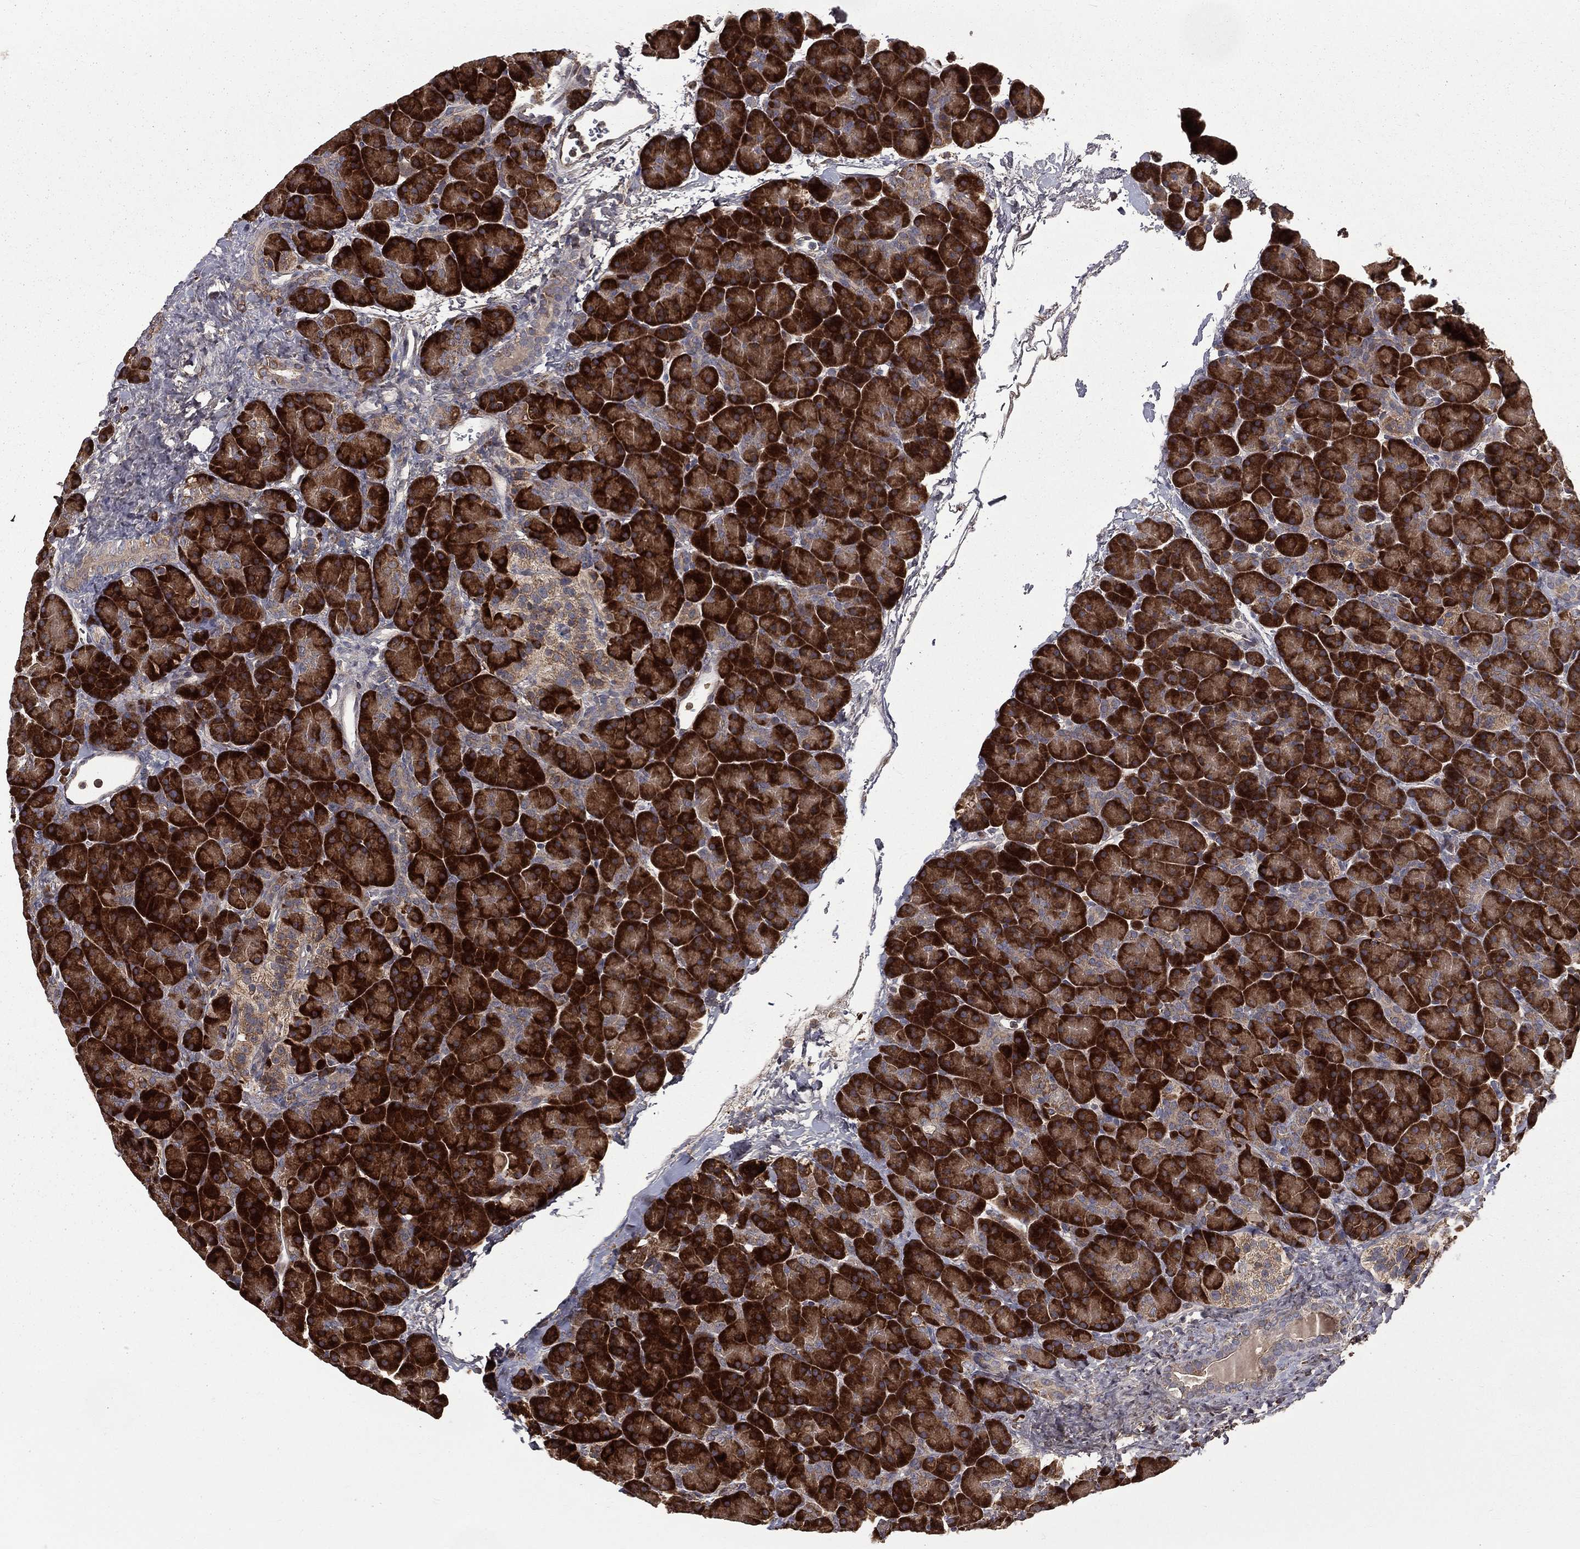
{"staining": {"intensity": "strong", "quantity": ">75%", "location": "cytoplasmic/membranous"}, "tissue": "pancreas", "cell_type": "Exocrine glandular cells", "image_type": "normal", "snomed": [{"axis": "morphology", "description": "Normal tissue, NOS"}, {"axis": "topography", "description": "Pancreas"}], "caption": "An immunohistochemistry photomicrograph of normal tissue is shown. Protein staining in brown shows strong cytoplasmic/membranous positivity in pancreas within exocrine glandular cells.", "gene": "OLFML1", "patient": {"sex": "female", "age": 44}}